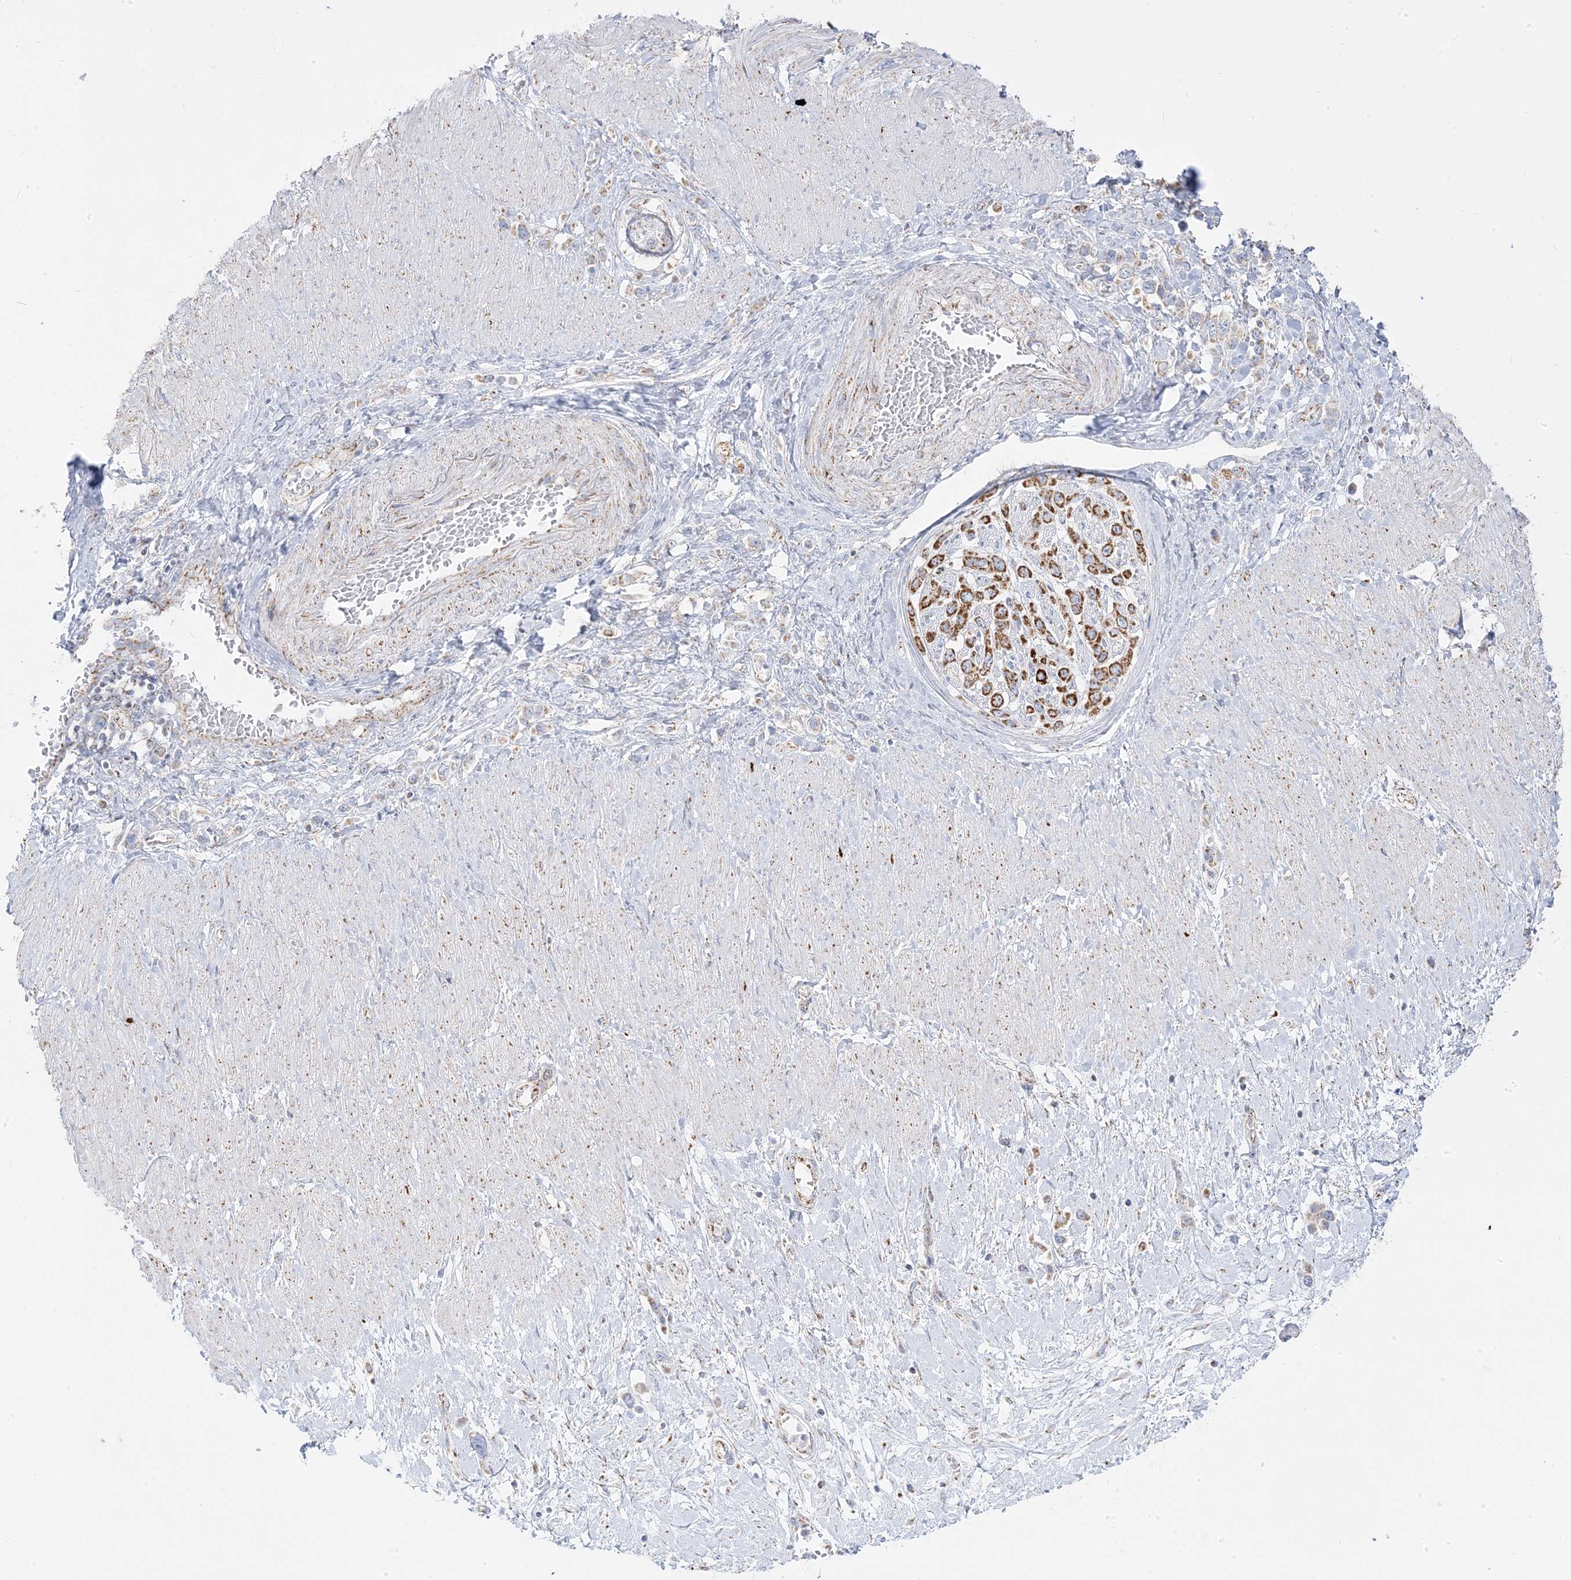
{"staining": {"intensity": "moderate", "quantity": "25%-75%", "location": "cytoplasmic/membranous"}, "tissue": "stomach cancer", "cell_type": "Tumor cells", "image_type": "cancer", "snomed": [{"axis": "morphology", "description": "Normal tissue, NOS"}, {"axis": "morphology", "description": "Adenocarcinoma, NOS"}, {"axis": "topography", "description": "Stomach, upper"}, {"axis": "topography", "description": "Stomach"}], "caption": "Human stomach cancer (adenocarcinoma) stained for a protein (brown) demonstrates moderate cytoplasmic/membranous positive staining in approximately 25%-75% of tumor cells.", "gene": "PCCB", "patient": {"sex": "female", "age": 65}}